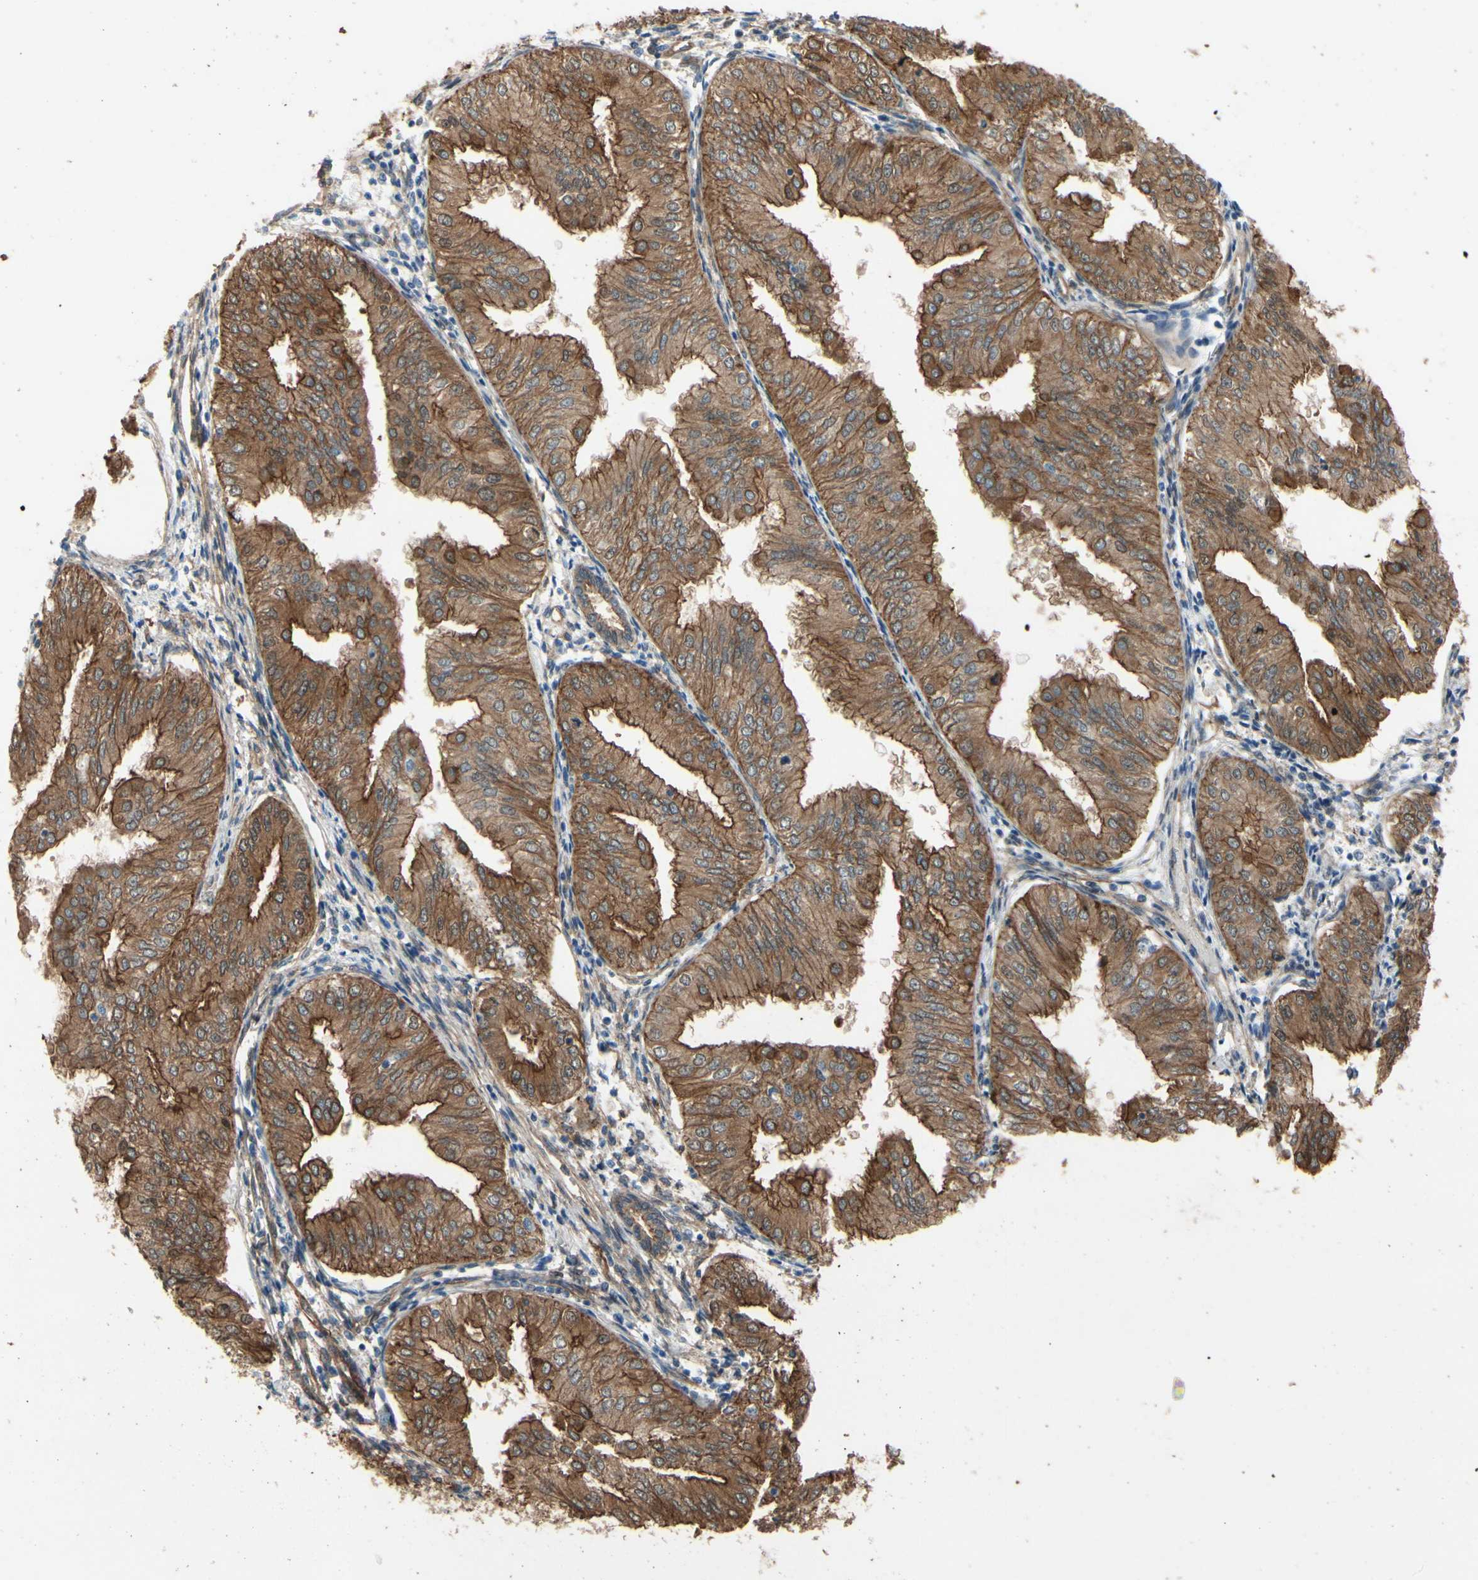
{"staining": {"intensity": "moderate", "quantity": ">75%", "location": "cytoplasmic/membranous"}, "tissue": "endometrial cancer", "cell_type": "Tumor cells", "image_type": "cancer", "snomed": [{"axis": "morphology", "description": "Adenocarcinoma, NOS"}, {"axis": "topography", "description": "Endometrium"}], "caption": "About >75% of tumor cells in endometrial cancer (adenocarcinoma) display moderate cytoplasmic/membranous protein expression as visualized by brown immunohistochemical staining.", "gene": "CTTNBP2", "patient": {"sex": "female", "age": 53}}